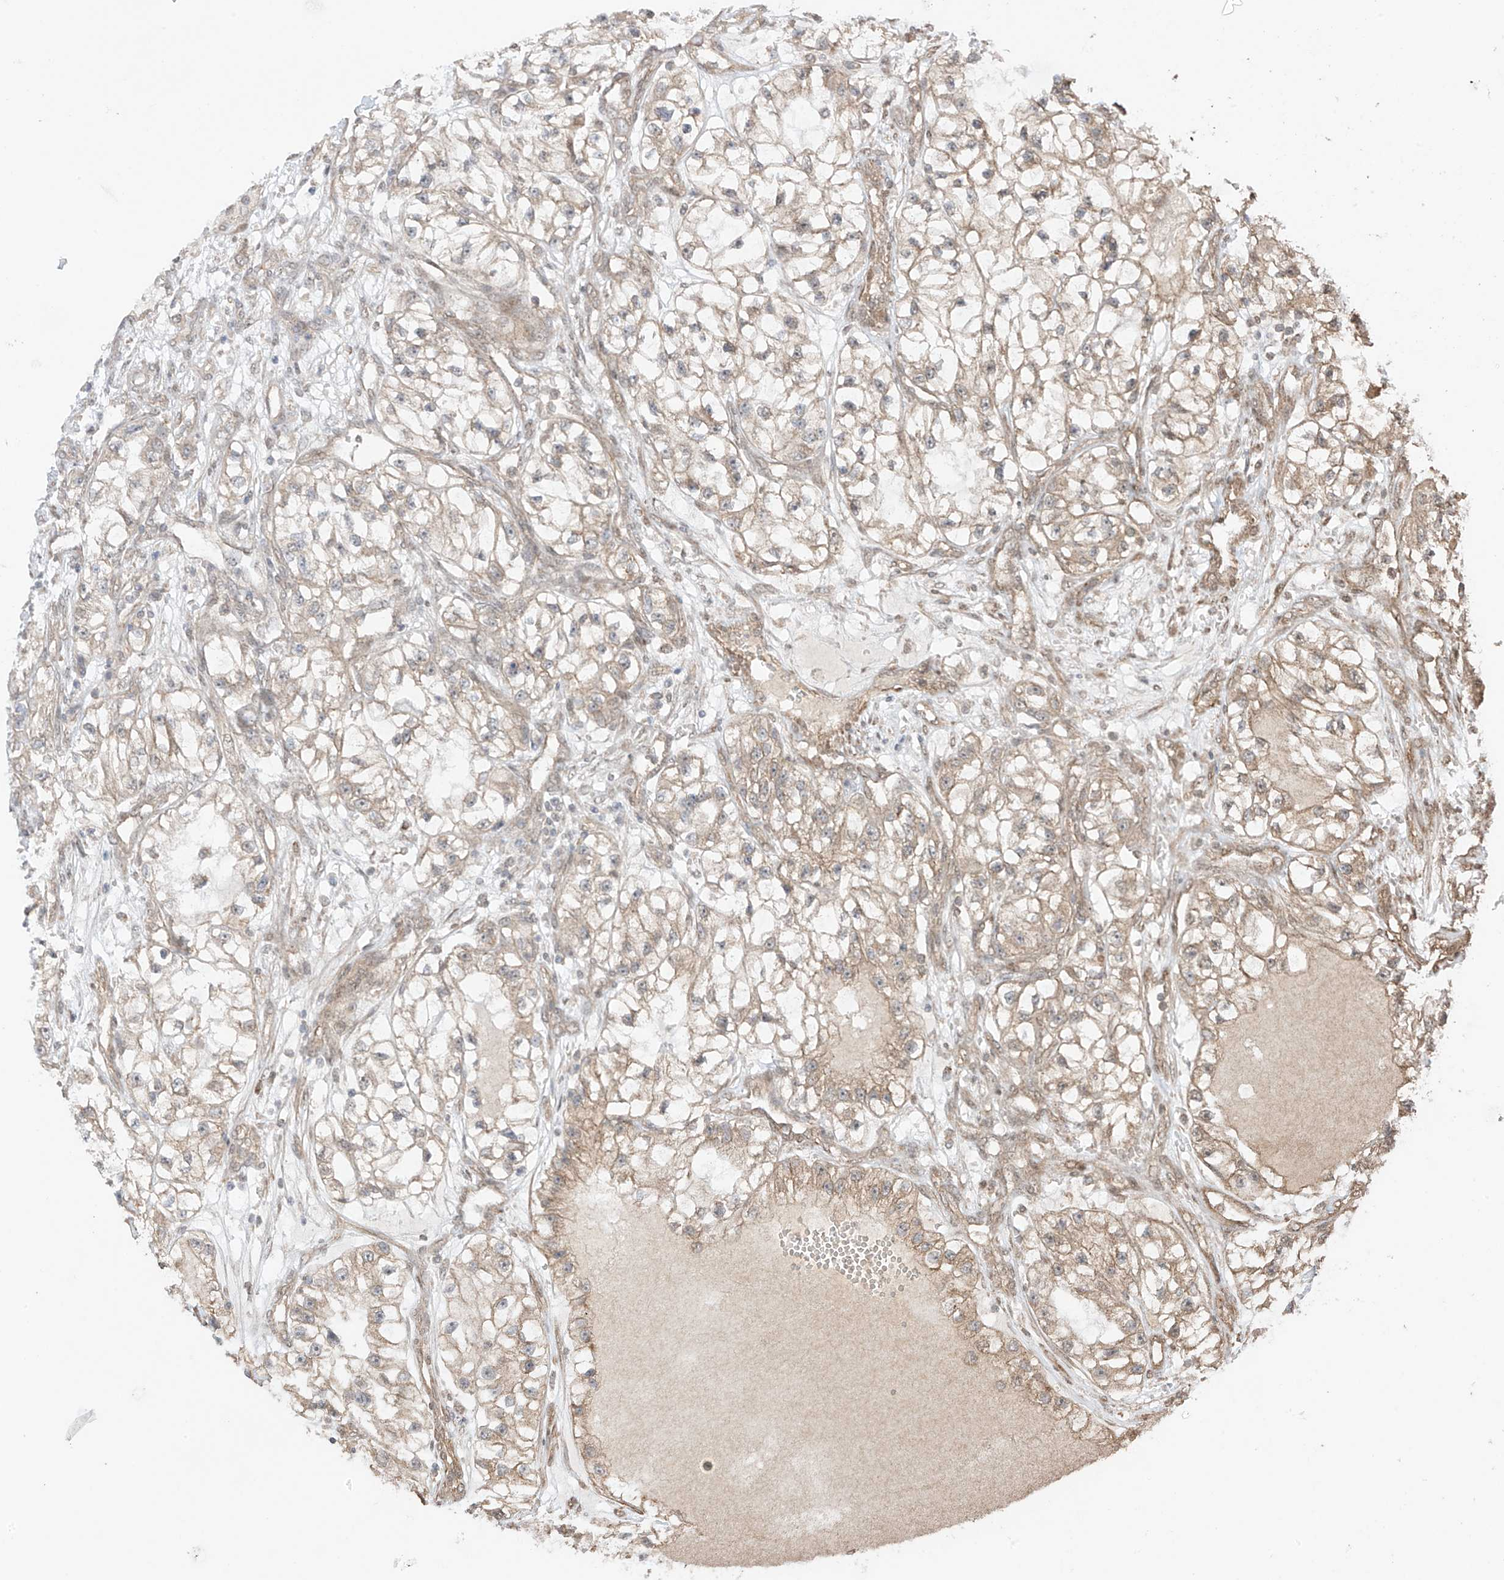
{"staining": {"intensity": "weak", "quantity": ">75%", "location": "cytoplasmic/membranous"}, "tissue": "renal cancer", "cell_type": "Tumor cells", "image_type": "cancer", "snomed": [{"axis": "morphology", "description": "Adenocarcinoma, NOS"}, {"axis": "topography", "description": "Kidney"}], "caption": "Immunohistochemistry (IHC) (DAB (3,3'-diaminobenzidine)) staining of renal cancer reveals weak cytoplasmic/membranous protein staining in about >75% of tumor cells.", "gene": "ABCD1", "patient": {"sex": "female", "age": 57}}